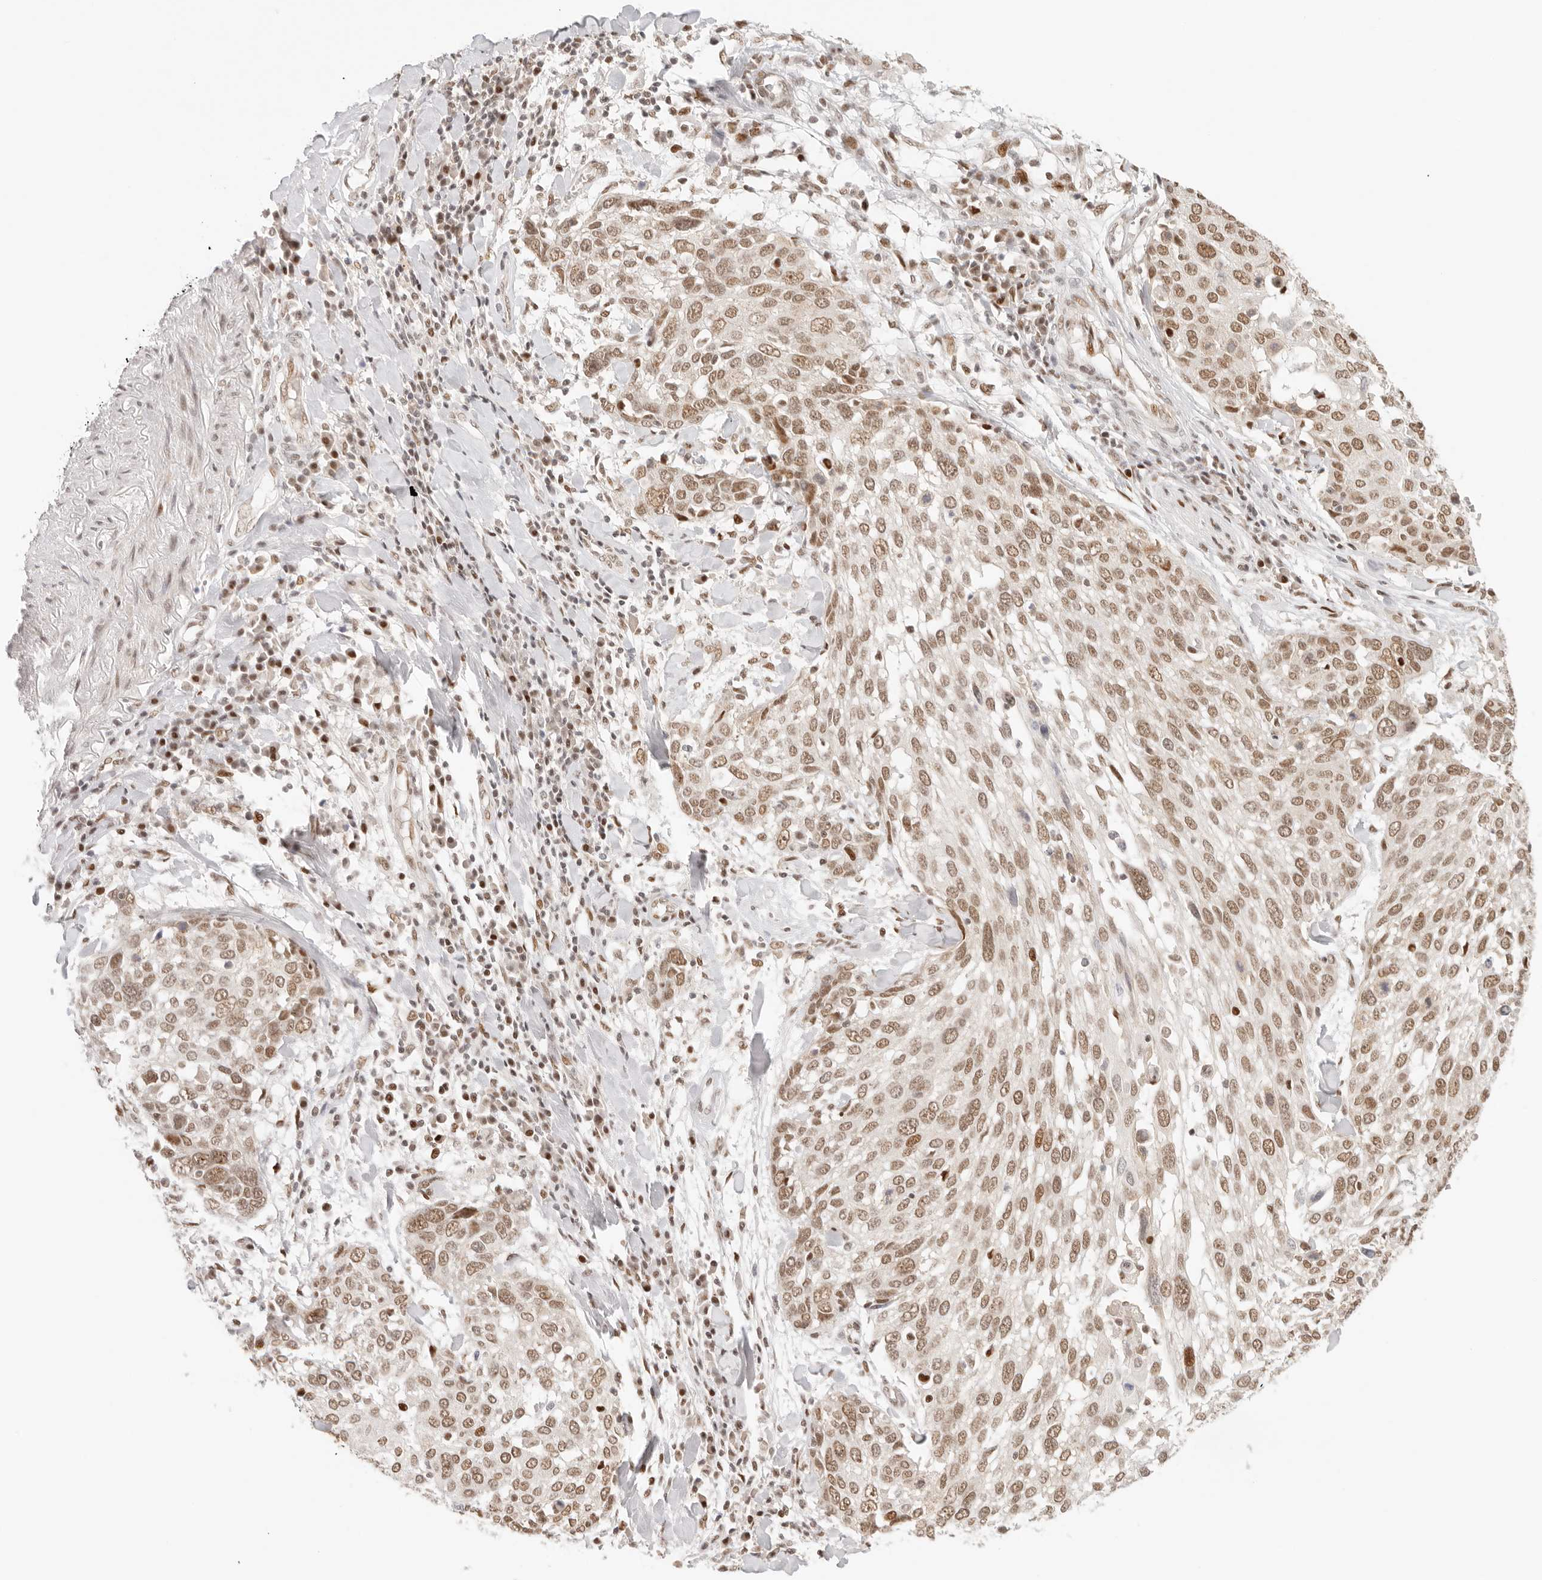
{"staining": {"intensity": "moderate", "quantity": ">75%", "location": "nuclear"}, "tissue": "lung cancer", "cell_type": "Tumor cells", "image_type": "cancer", "snomed": [{"axis": "morphology", "description": "Squamous cell carcinoma, NOS"}, {"axis": "topography", "description": "Lung"}], "caption": "The photomicrograph reveals immunohistochemical staining of lung squamous cell carcinoma. There is moderate nuclear positivity is present in approximately >75% of tumor cells.", "gene": "HOXC5", "patient": {"sex": "male", "age": 65}}